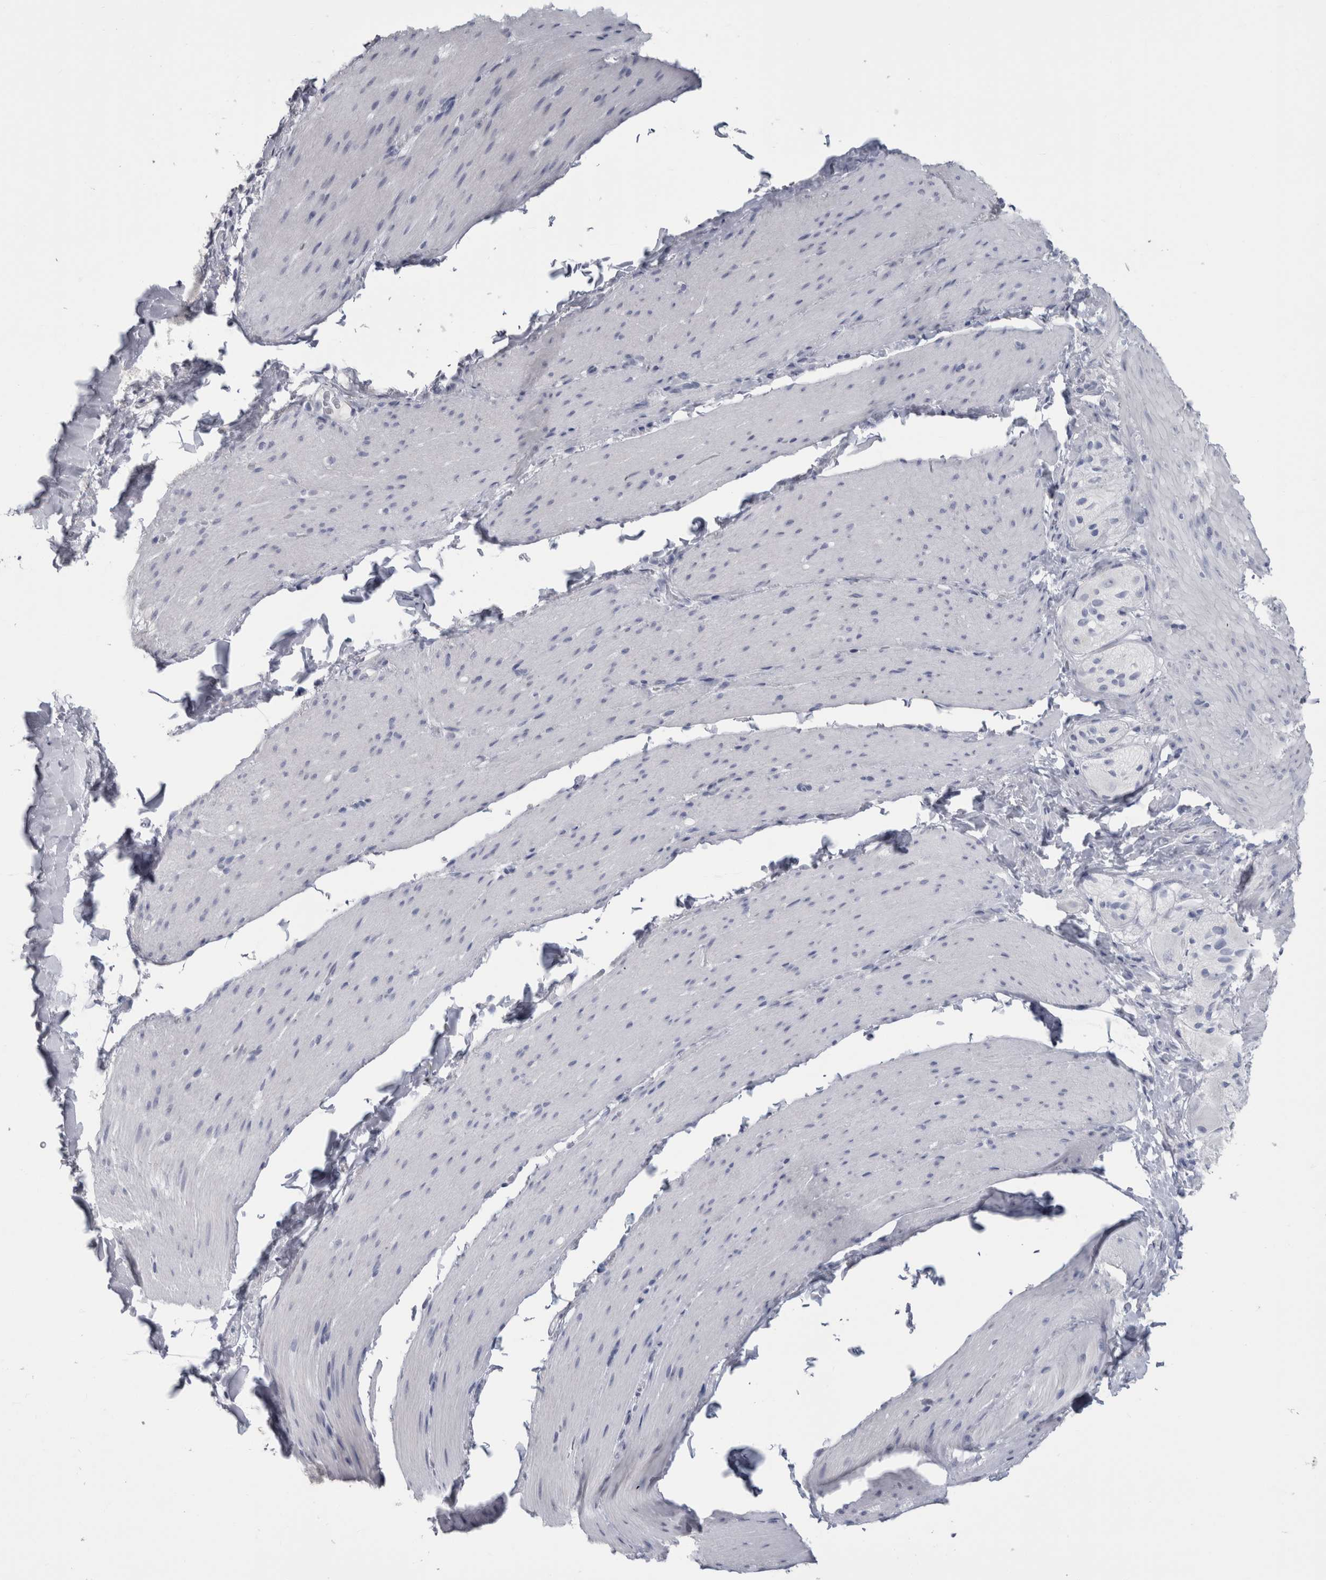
{"staining": {"intensity": "negative", "quantity": "none", "location": "none"}, "tissue": "smooth muscle", "cell_type": "Smooth muscle cells", "image_type": "normal", "snomed": [{"axis": "morphology", "description": "Normal tissue, NOS"}, {"axis": "topography", "description": "Smooth muscle"}, {"axis": "topography", "description": "Small intestine"}], "caption": "A high-resolution micrograph shows immunohistochemistry (IHC) staining of unremarkable smooth muscle, which exhibits no significant positivity in smooth muscle cells. (DAB (3,3'-diaminobenzidine) immunohistochemistry (IHC) with hematoxylin counter stain).", "gene": "PTH", "patient": {"sex": "female", "age": 84}}